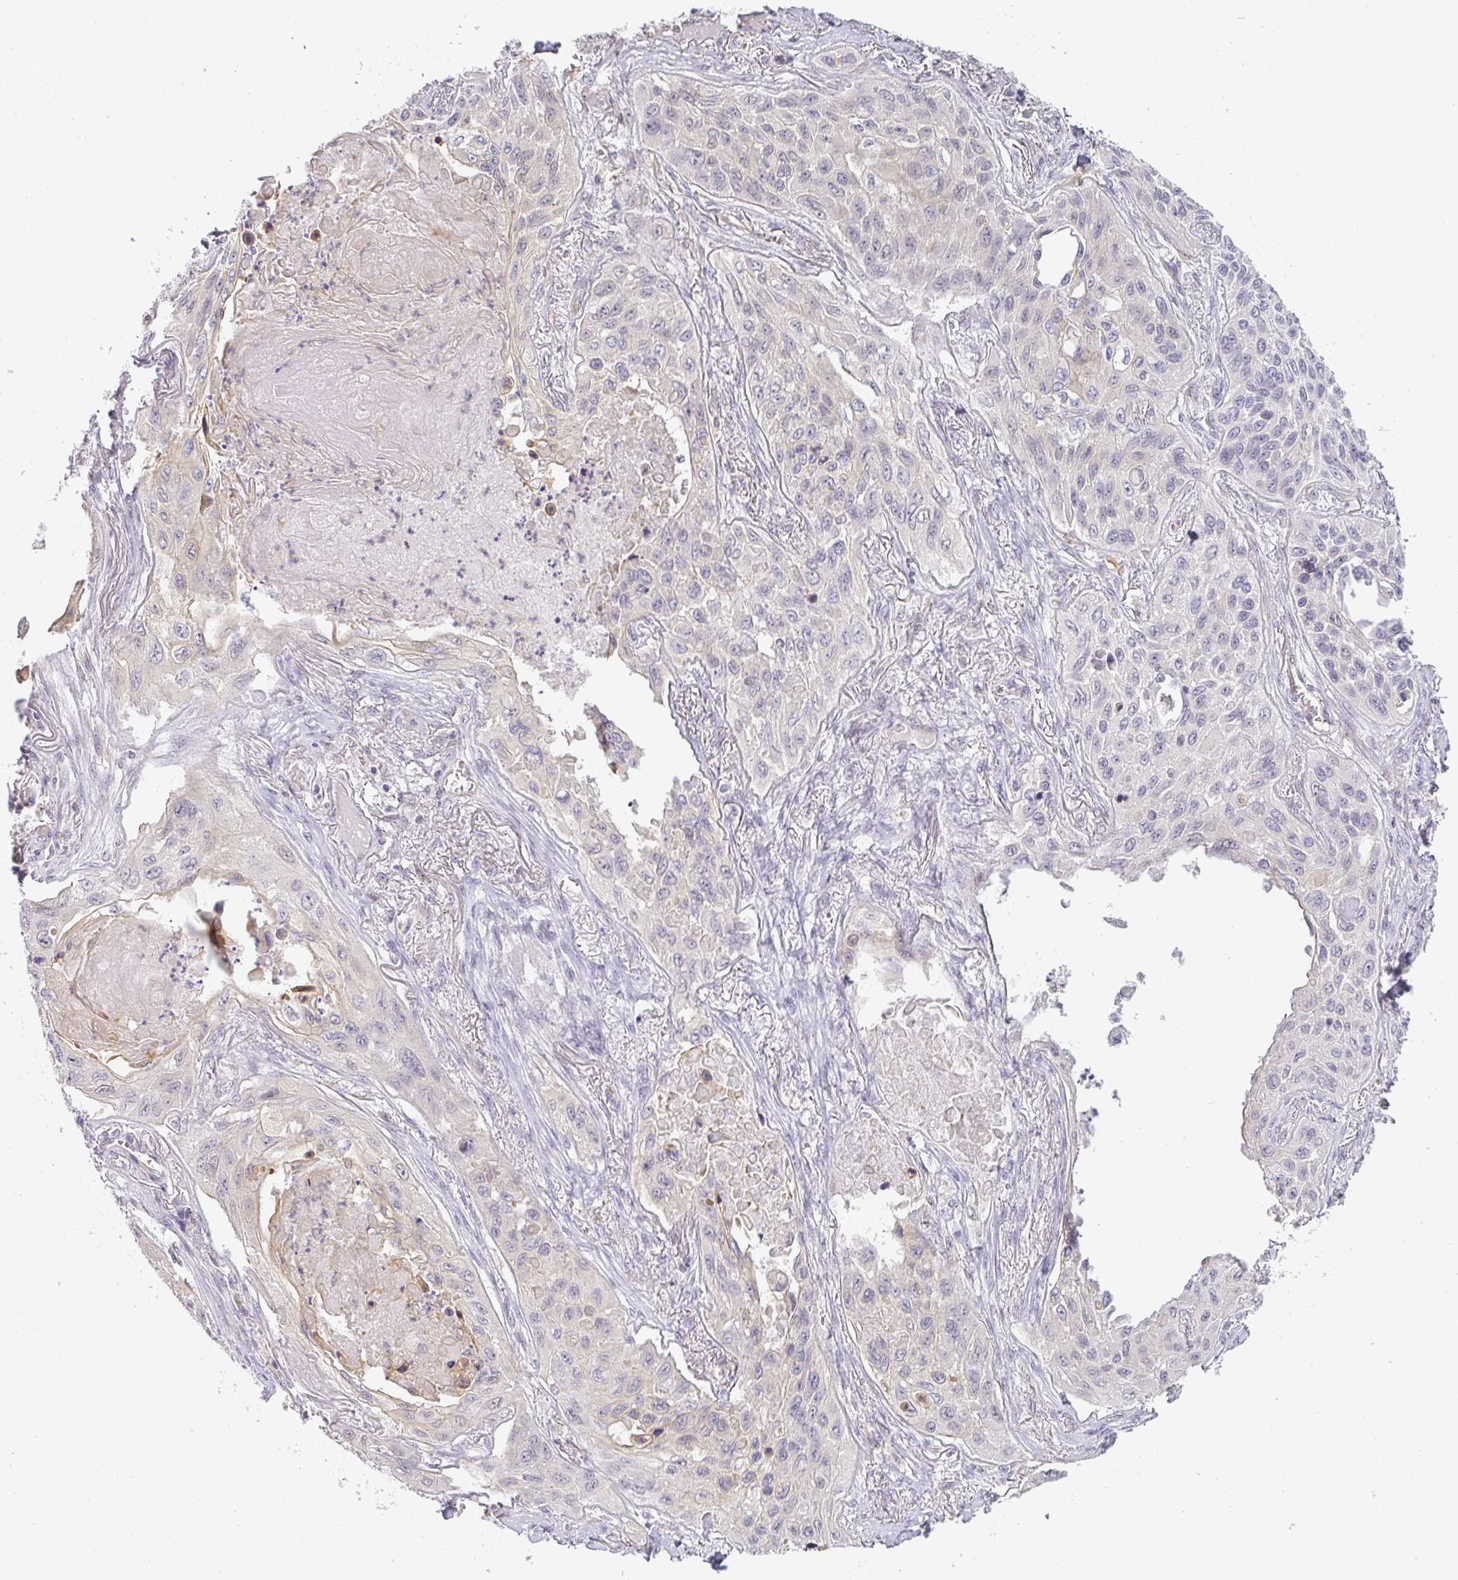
{"staining": {"intensity": "negative", "quantity": "none", "location": "none"}, "tissue": "lung cancer", "cell_type": "Tumor cells", "image_type": "cancer", "snomed": [{"axis": "morphology", "description": "Squamous cell carcinoma, NOS"}, {"axis": "topography", "description": "Lung"}], "caption": "Lung cancer (squamous cell carcinoma) was stained to show a protein in brown. There is no significant positivity in tumor cells.", "gene": "GSDMB", "patient": {"sex": "male", "age": 75}}